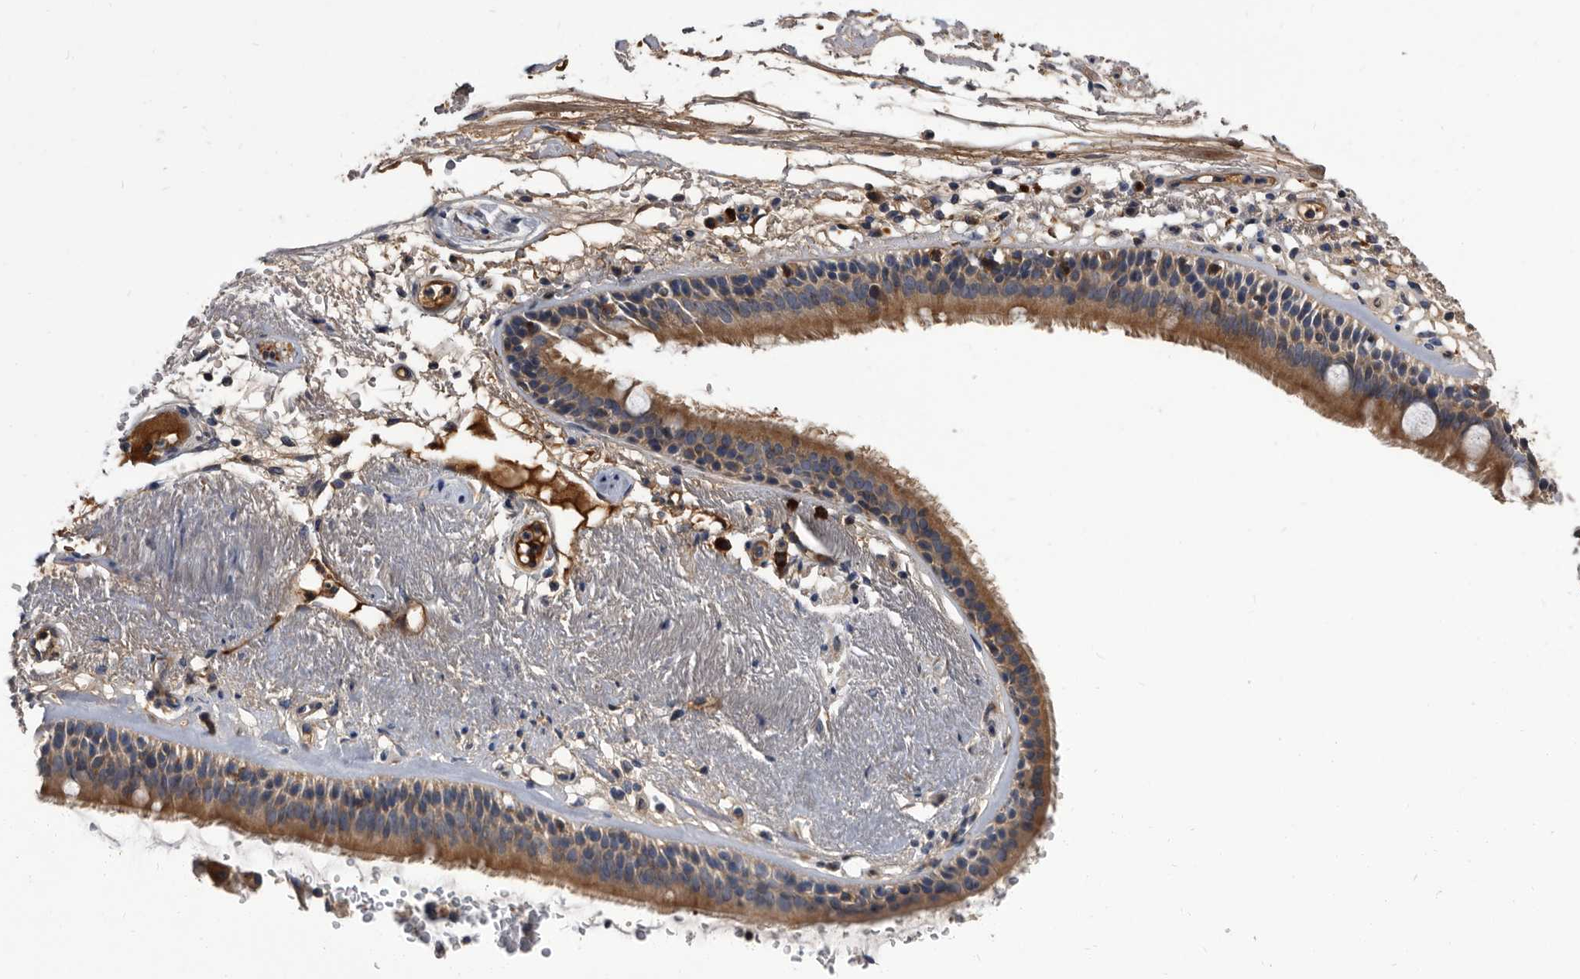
{"staining": {"intensity": "weak", "quantity": "25%-75%", "location": "cytoplasmic/membranous"}, "tissue": "adipose tissue", "cell_type": "Adipocytes", "image_type": "normal", "snomed": [{"axis": "morphology", "description": "Normal tissue, NOS"}, {"axis": "topography", "description": "Cartilage tissue"}], "caption": "This photomicrograph shows normal adipose tissue stained with immunohistochemistry to label a protein in brown. The cytoplasmic/membranous of adipocytes show weak positivity for the protein. Nuclei are counter-stained blue.", "gene": "DTNBP1", "patient": {"sex": "female", "age": 63}}